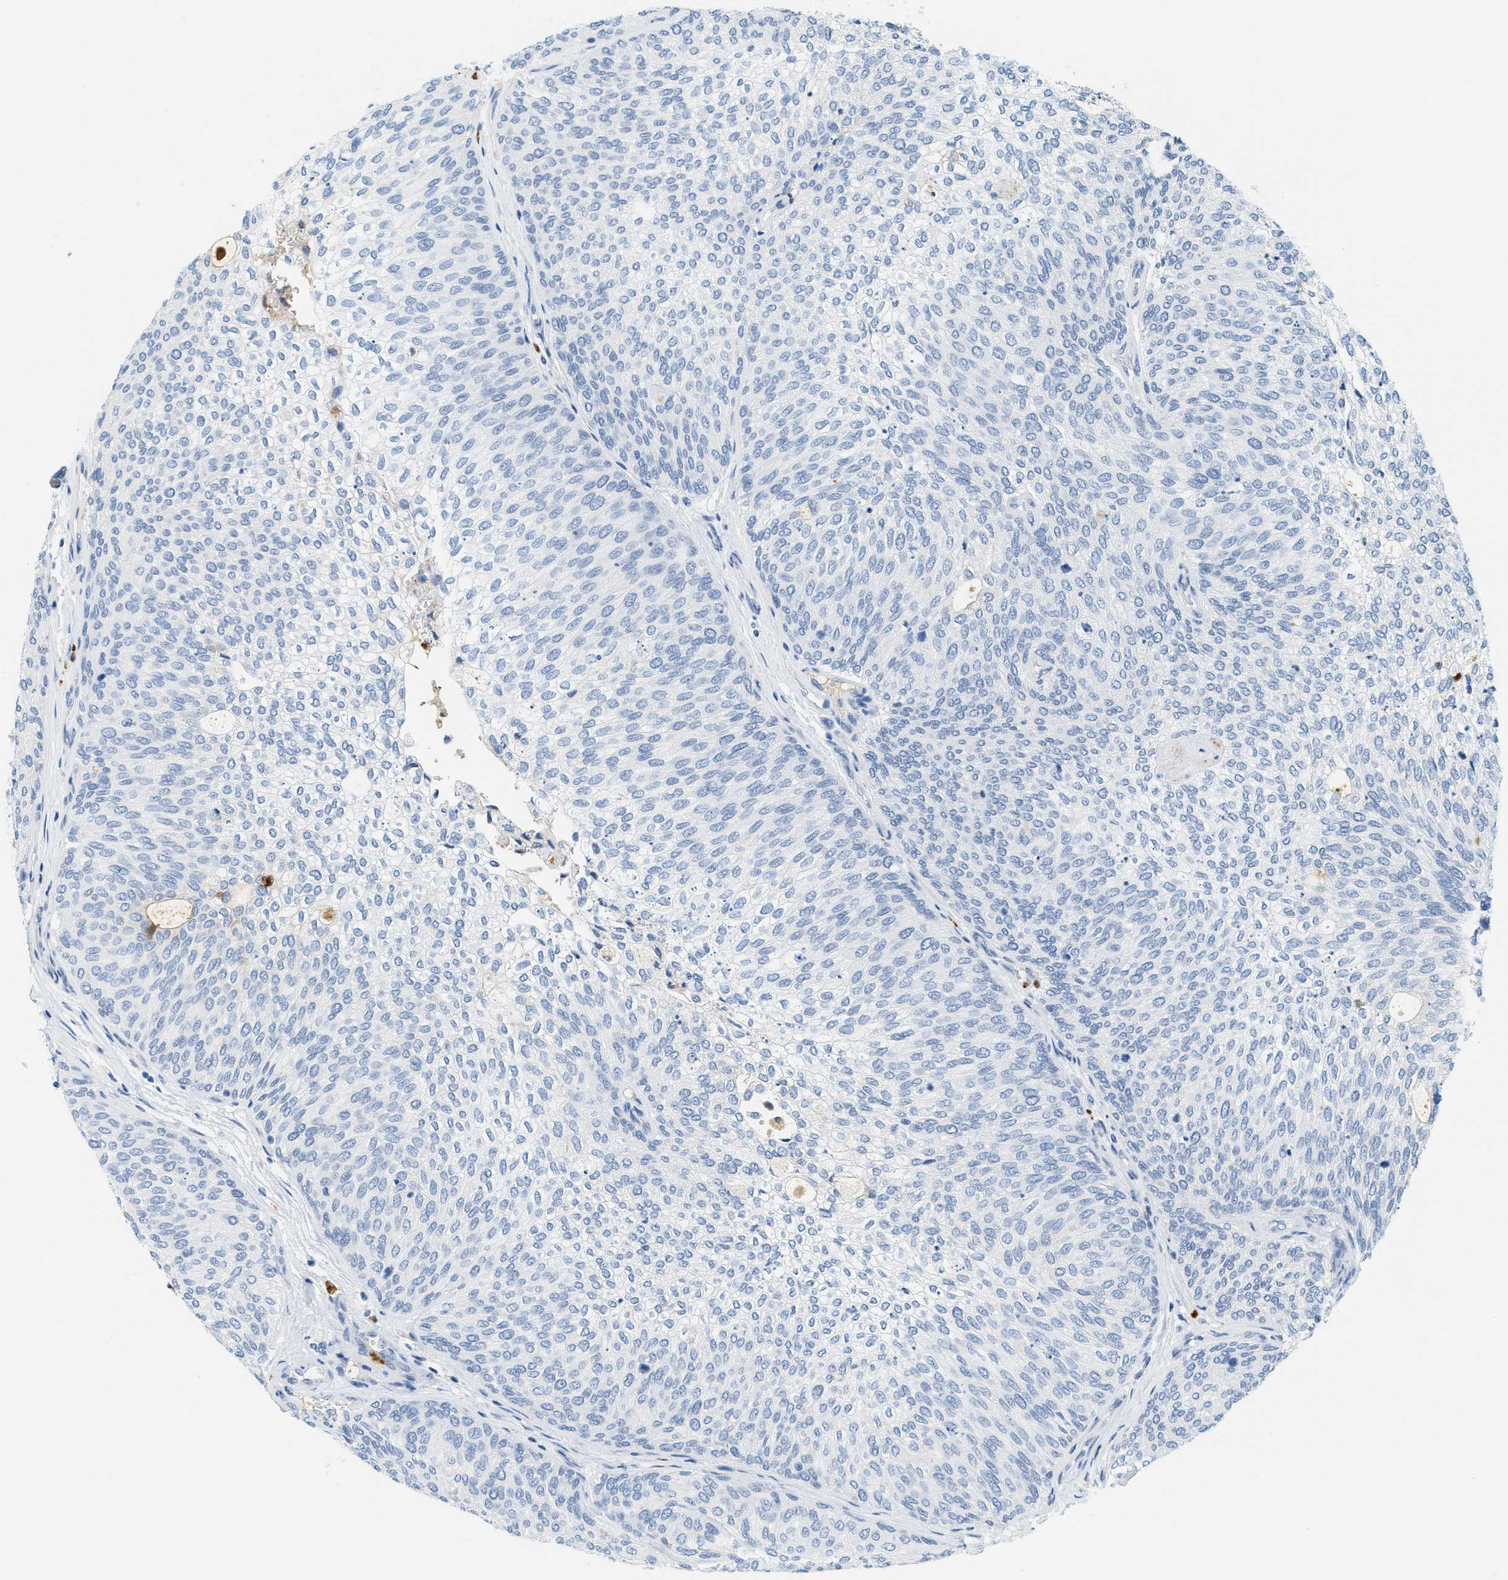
{"staining": {"intensity": "negative", "quantity": "none", "location": "none"}, "tissue": "urothelial cancer", "cell_type": "Tumor cells", "image_type": "cancer", "snomed": [{"axis": "morphology", "description": "Urothelial carcinoma, Low grade"}, {"axis": "topography", "description": "Urinary bladder"}], "caption": "Urothelial cancer was stained to show a protein in brown. There is no significant positivity in tumor cells. (IHC, brightfield microscopy, high magnification).", "gene": "LCN2", "patient": {"sex": "female", "age": 79}}